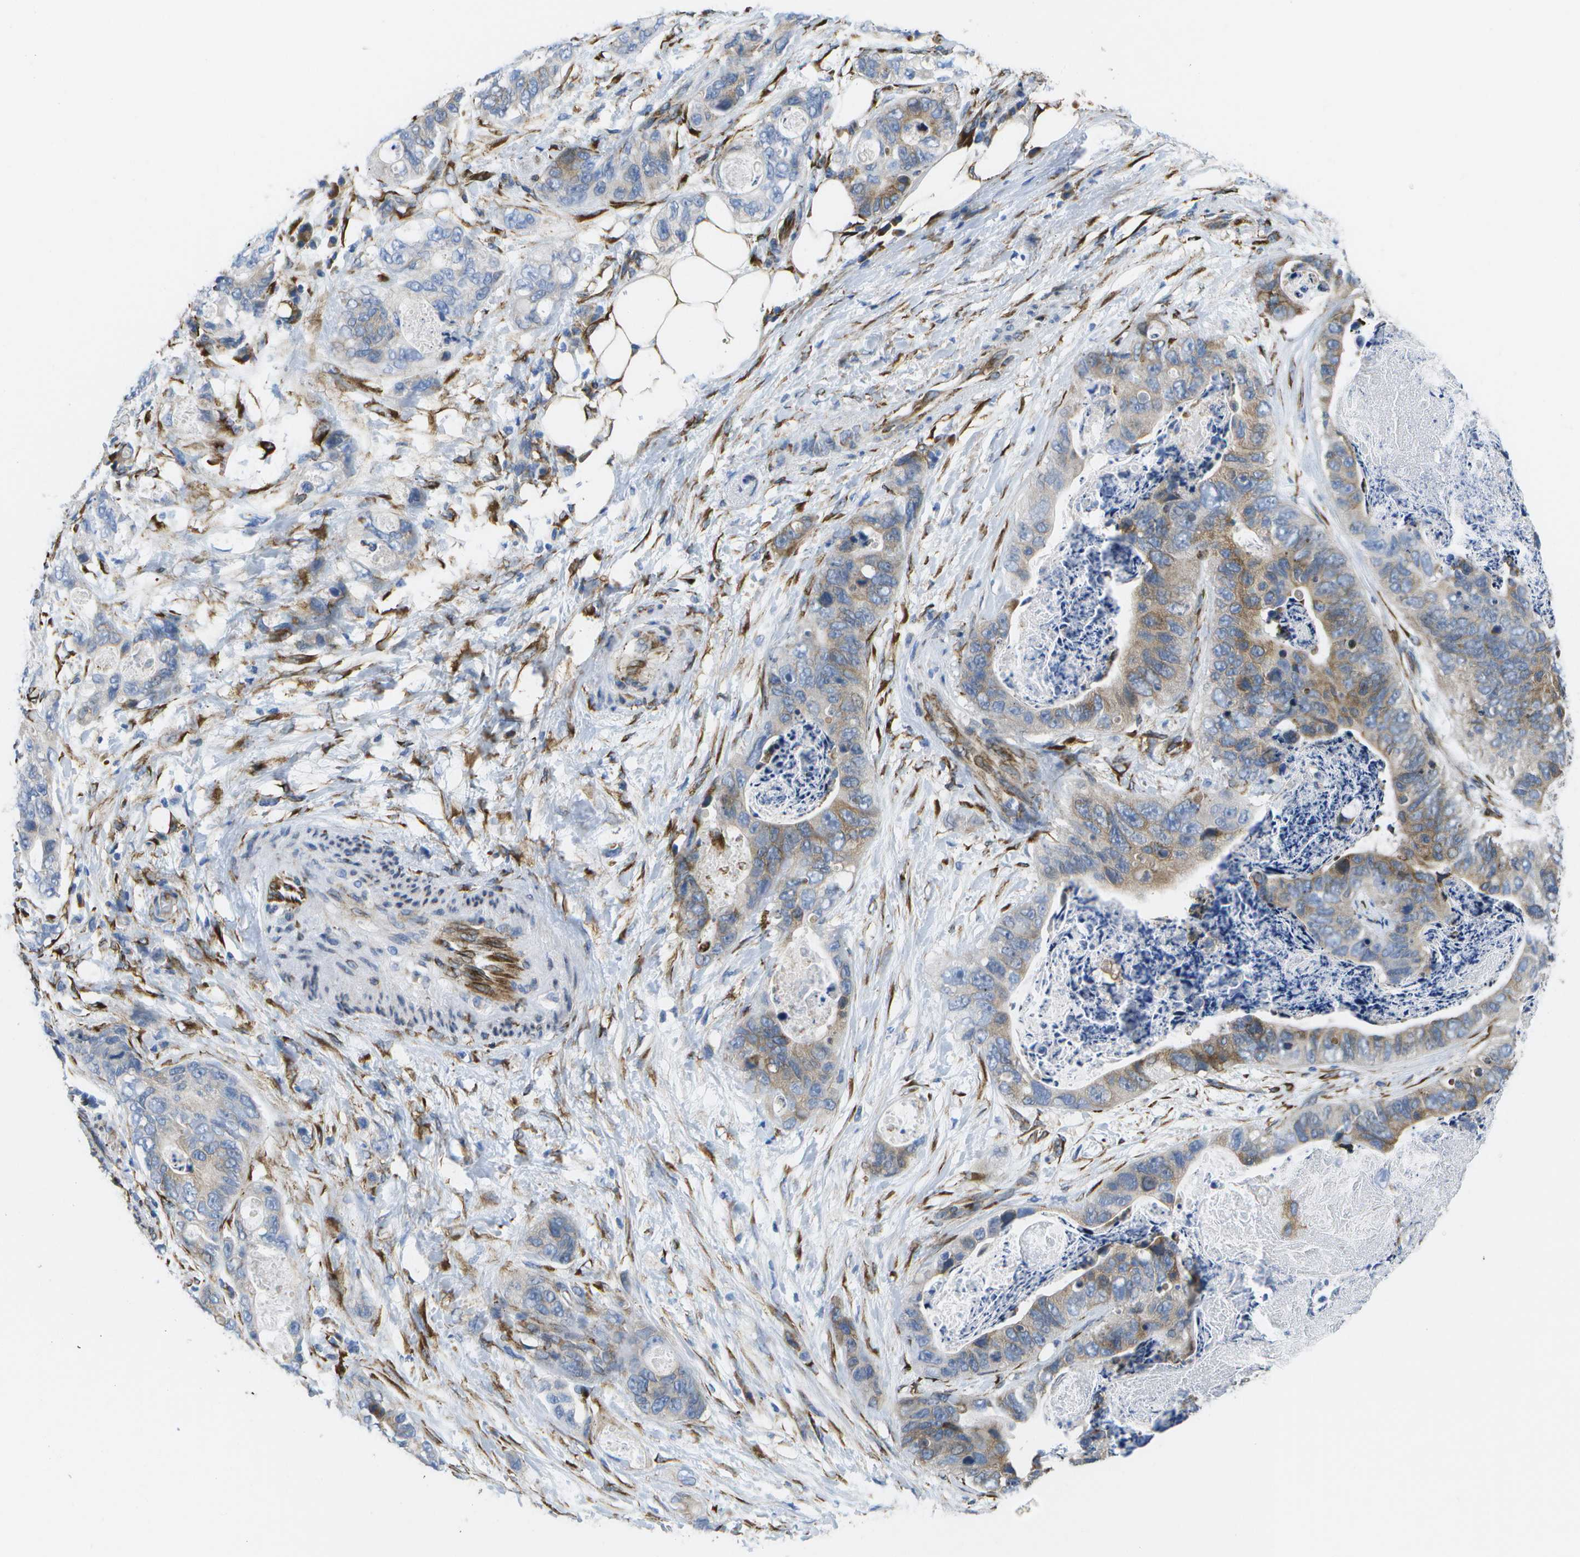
{"staining": {"intensity": "moderate", "quantity": "25%-75%", "location": "cytoplasmic/membranous"}, "tissue": "stomach cancer", "cell_type": "Tumor cells", "image_type": "cancer", "snomed": [{"axis": "morphology", "description": "Adenocarcinoma, NOS"}, {"axis": "topography", "description": "Stomach"}], "caption": "Immunohistochemical staining of stomach adenocarcinoma reveals medium levels of moderate cytoplasmic/membranous protein staining in approximately 25%-75% of tumor cells. Ihc stains the protein of interest in brown and the nuclei are stained blue.", "gene": "ZDHHC17", "patient": {"sex": "female", "age": 89}}